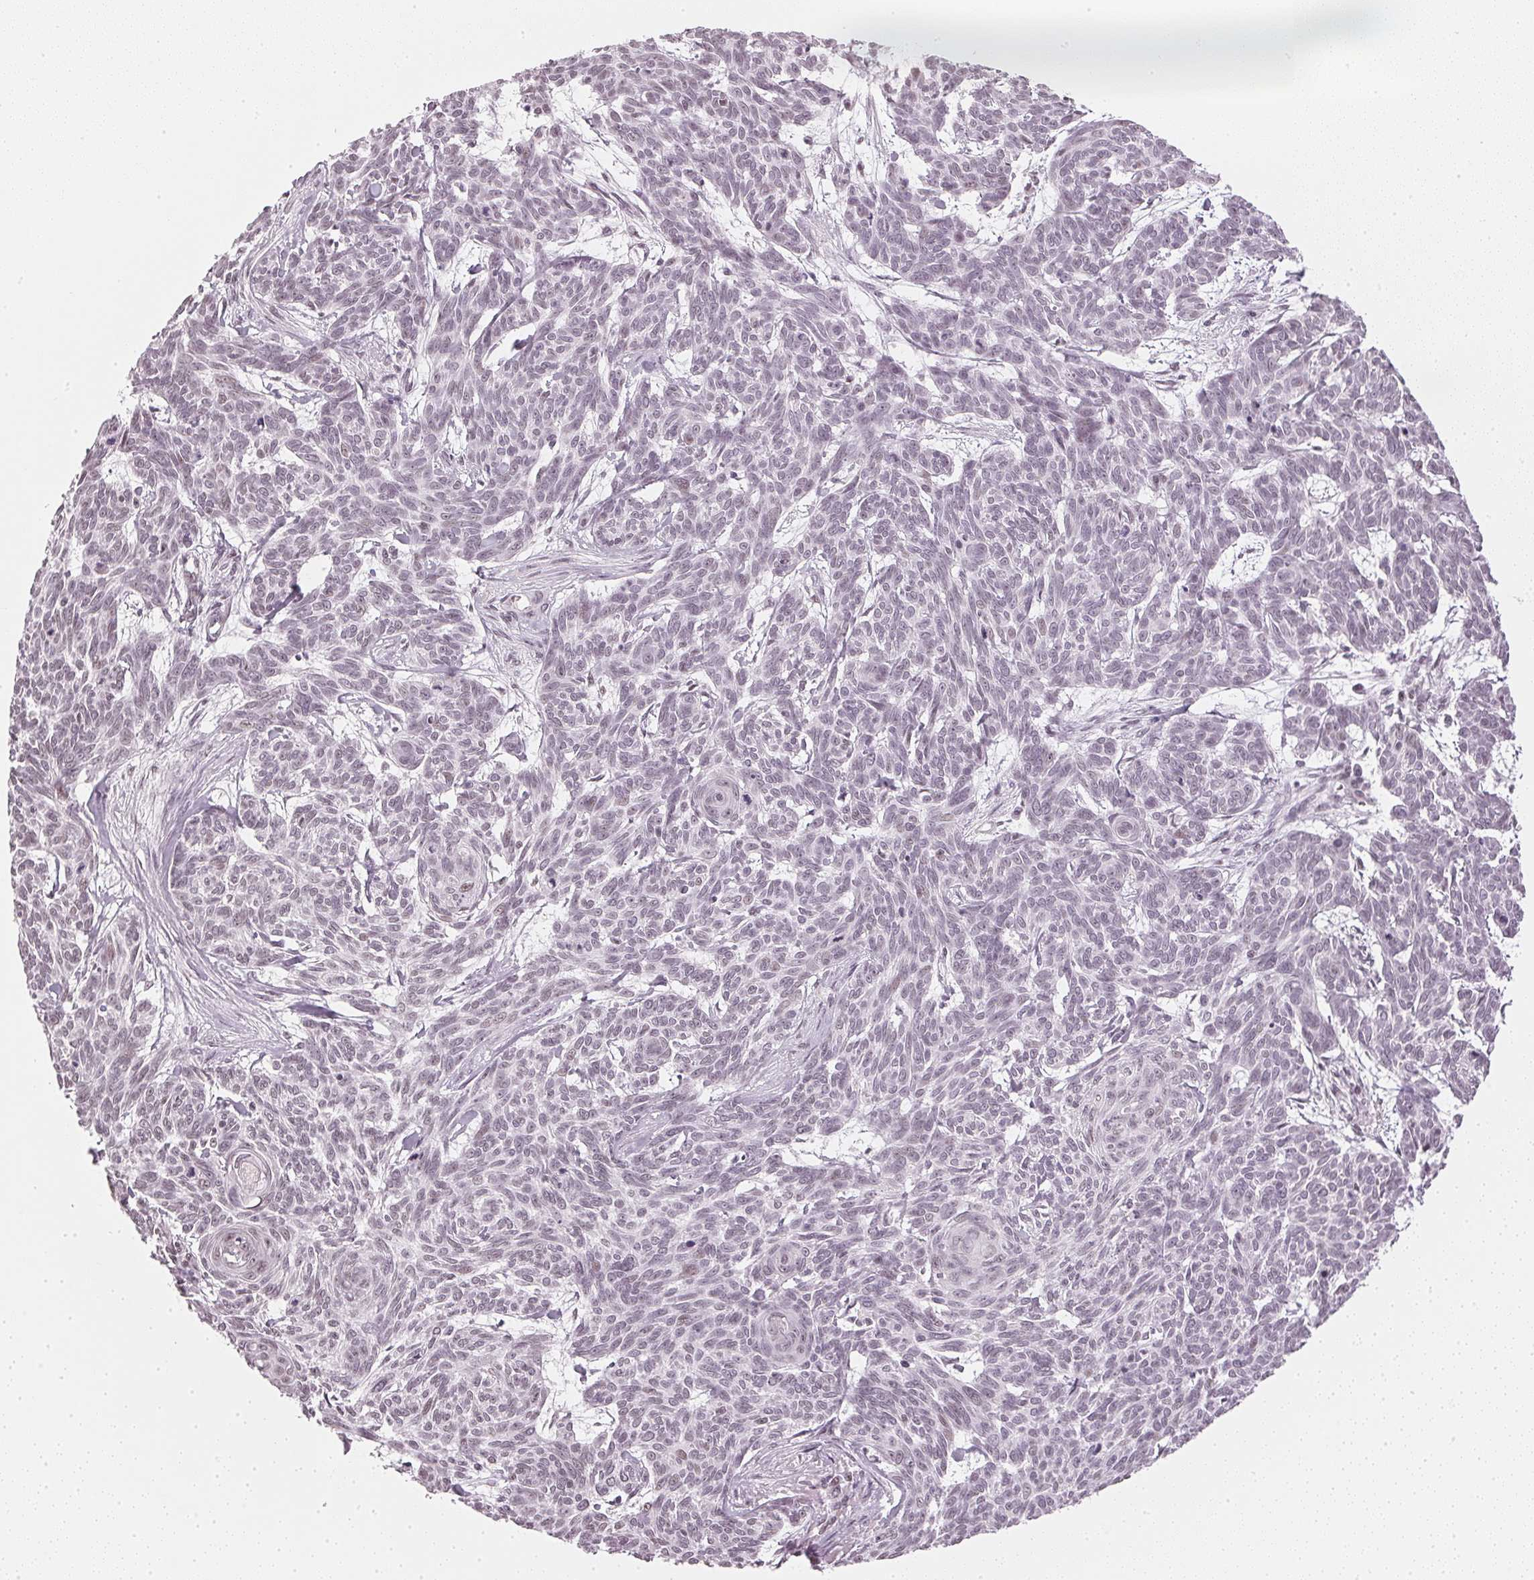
{"staining": {"intensity": "negative", "quantity": "none", "location": "none"}, "tissue": "skin cancer", "cell_type": "Tumor cells", "image_type": "cancer", "snomed": [{"axis": "morphology", "description": "Basal cell carcinoma"}, {"axis": "topography", "description": "Skin"}], "caption": "An image of human skin cancer is negative for staining in tumor cells. (DAB (3,3'-diaminobenzidine) immunohistochemistry (IHC), high magnification).", "gene": "DNAJC6", "patient": {"sex": "female", "age": 93}}